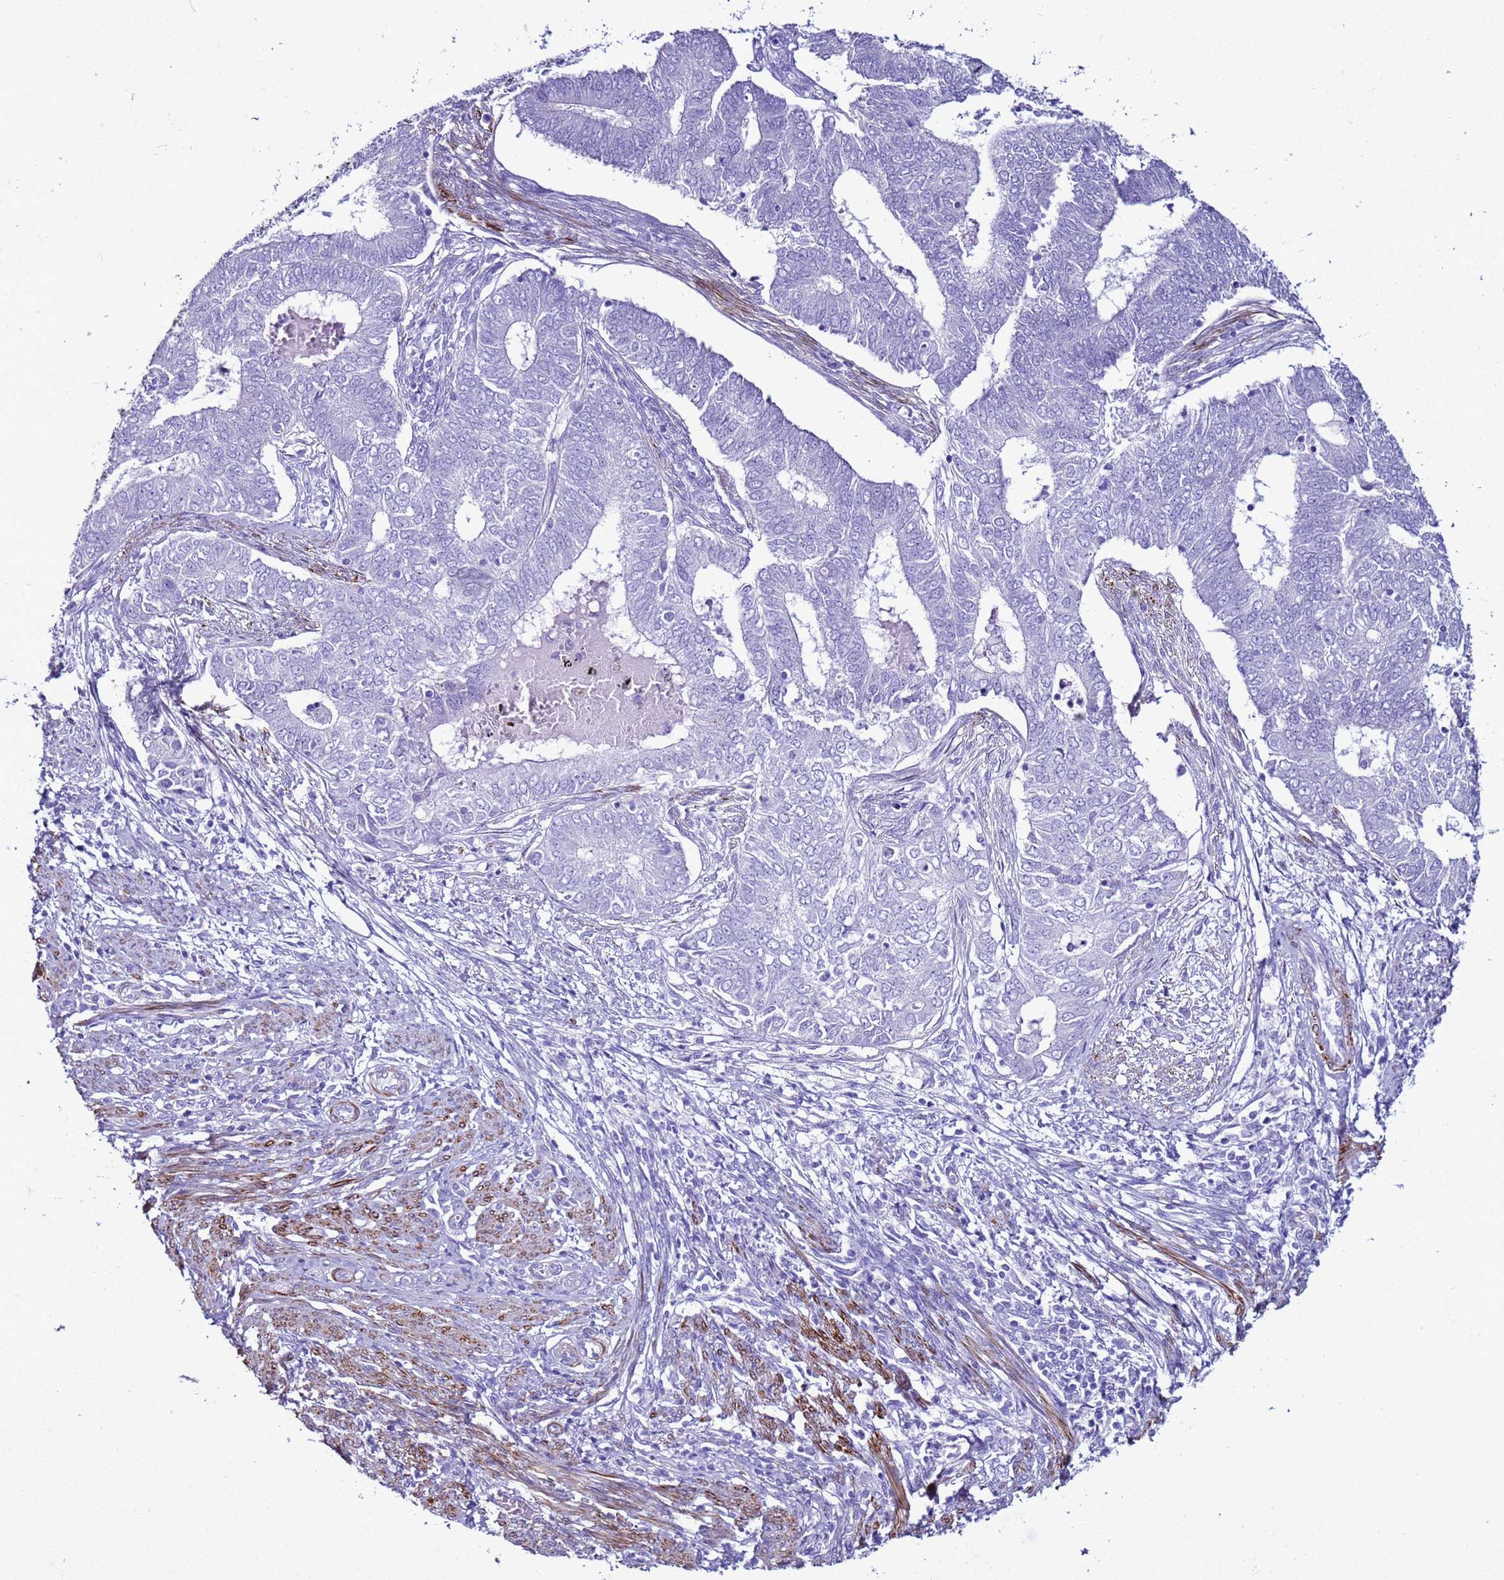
{"staining": {"intensity": "negative", "quantity": "none", "location": "none"}, "tissue": "endometrial cancer", "cell_type": "Tumor cells", "image_type": "cancer", "snomed": [{"axis": "morphology", "description": "Adenocarcinoma, NOS"}, {"axis": "topography", "description": "Endometrium"}], "caption": "This is an IHC image of adenocarcinoma (endometrial). There is no expression in tumor cells.", "gene": "LCMT1", "patient": {"sex": "female", "age": 62}}